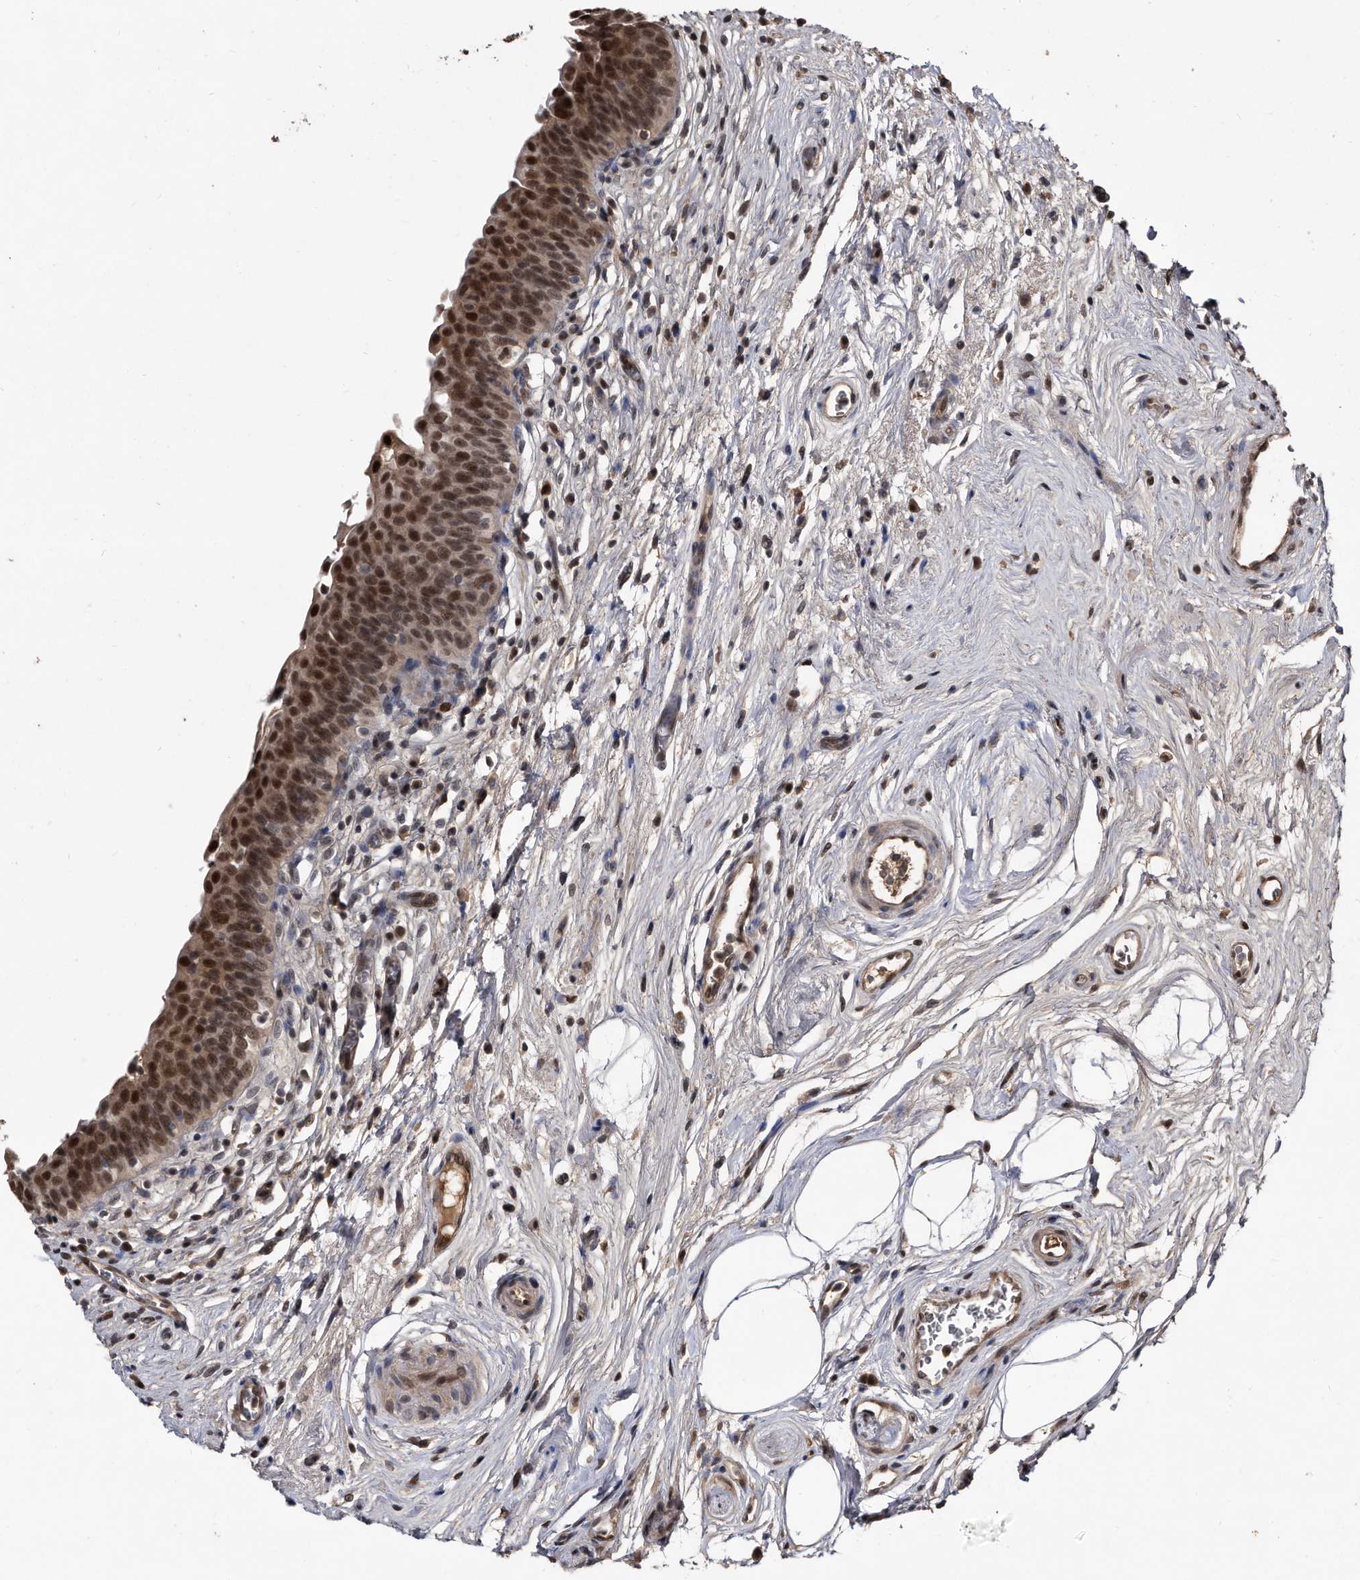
{"staining": {"intensity": "moderate", "quantity": ">75%", "location": "cytoplasmic/membranous,nuclear"}, "tissue": "urinary bladder", "cell_type": "Urothelial cells", "image_type": "normal", "snomed": [{"axis": "morphology", "description": "Normal tissue, NOS"}, {"axis": "topography", "description": "Urinary bladder"}], "caption": "Unremarkable urinary bladder shows moderate cytoplasmic/membranous,nuclear staining in approximately >75% of urothelial cells (DAB = brown stain, brightfield microscopy at high magnification)..", "gene": "RAD23B", "patient": {"sex": "male", "age": 83}}